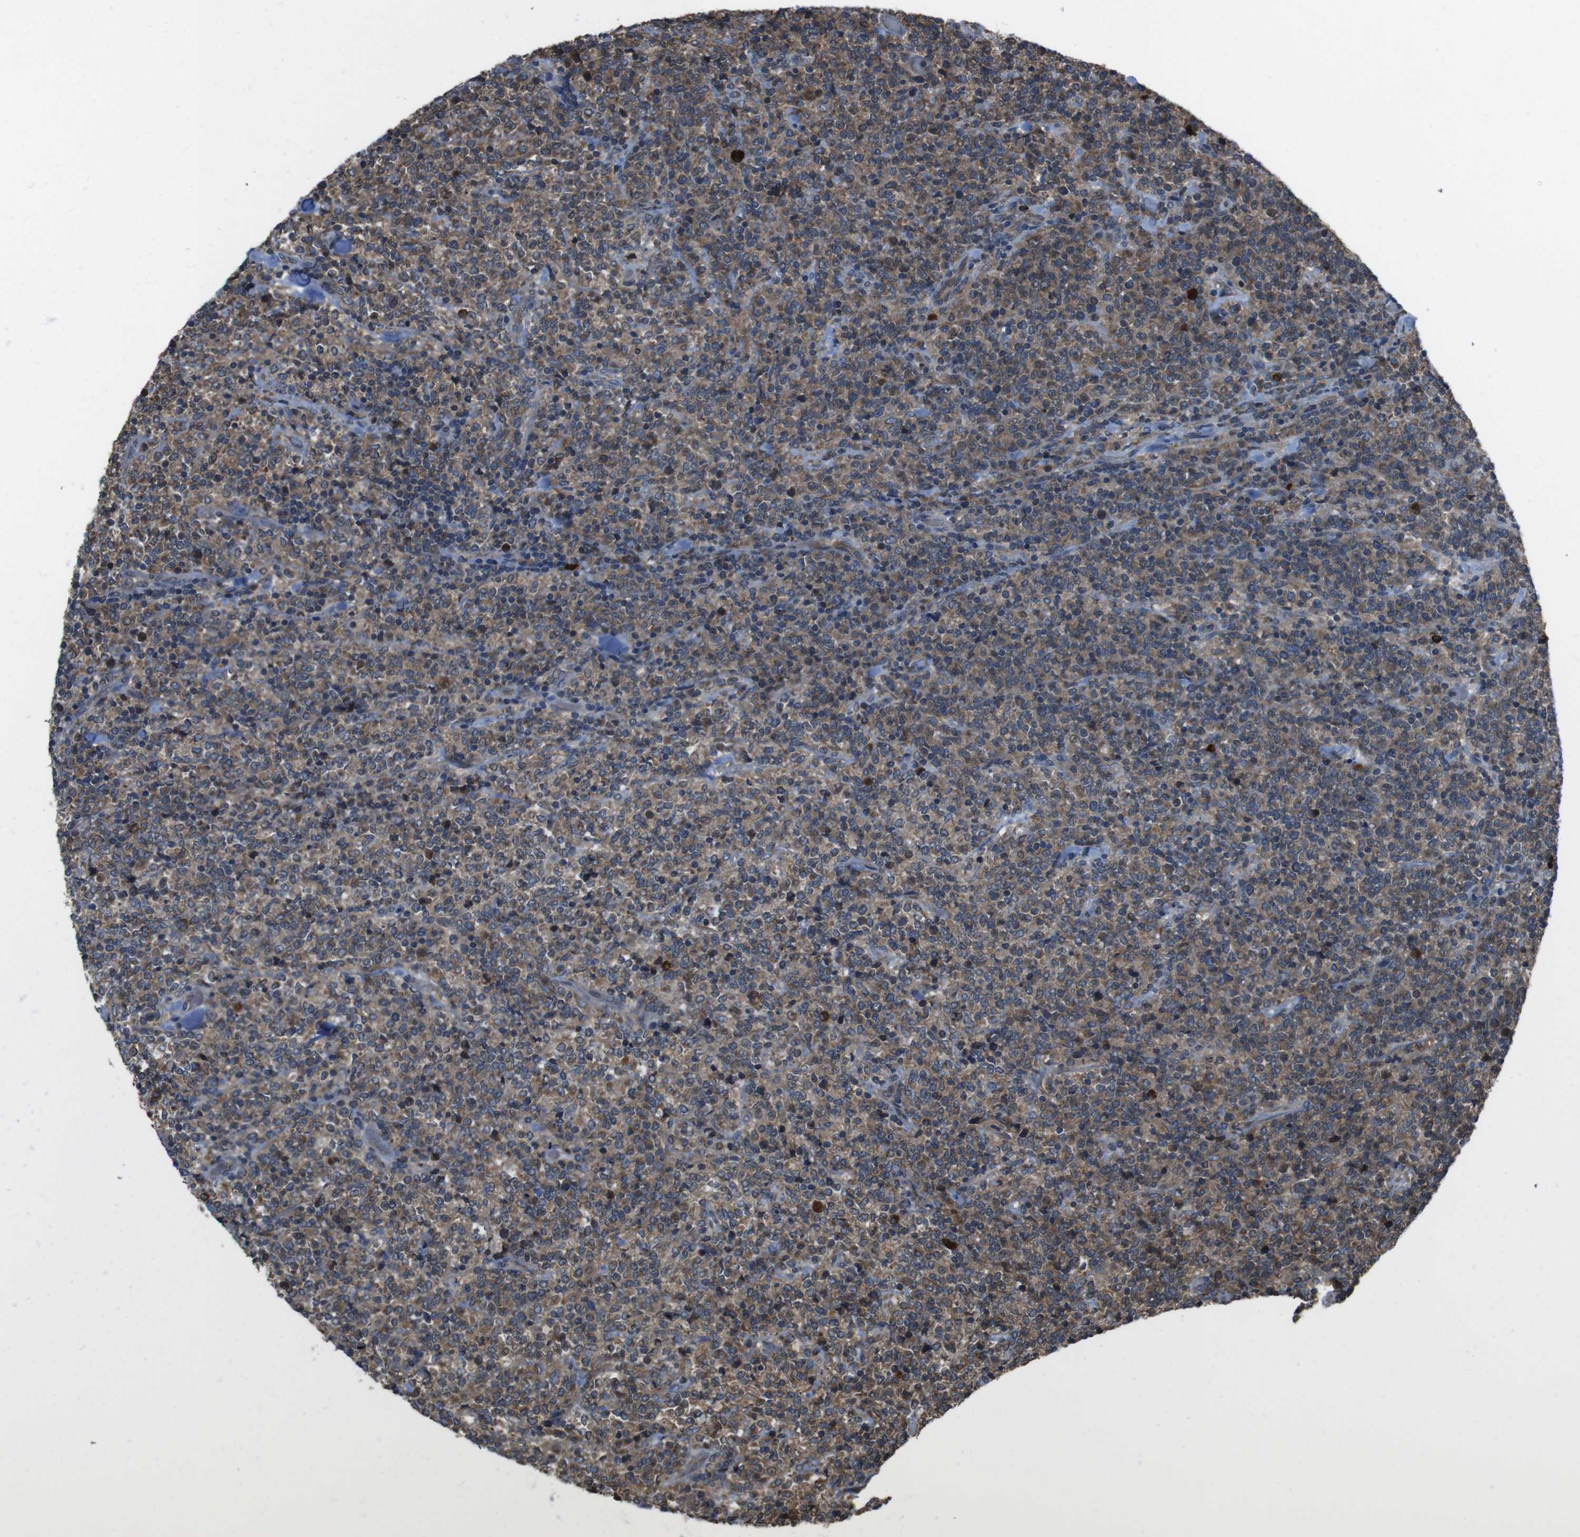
{"staining": {"intensity": "moderate", "quantity": ">75%", "location": "cytoplasmic/membranous"}, "tissue": "lymphoma", "cell_type": "Tumor cells", "image_type": "cancer", "snomed": [{"axis": "morphology", "description": "Malignant lymphoma, non-Hodgkin's type, High grade"}, {"axis": "topography", "description": "Soft tissue"}], "caption": "DAB (3,3'-diaminobenzidine) immunohistochemical staining of human lymphoma exhibits moderate cytoplasmic/membranous protein staining in approximately >75% of tumor cells.", "gene": "SSR3", "patient": {"sex": "male", "age": 18}}